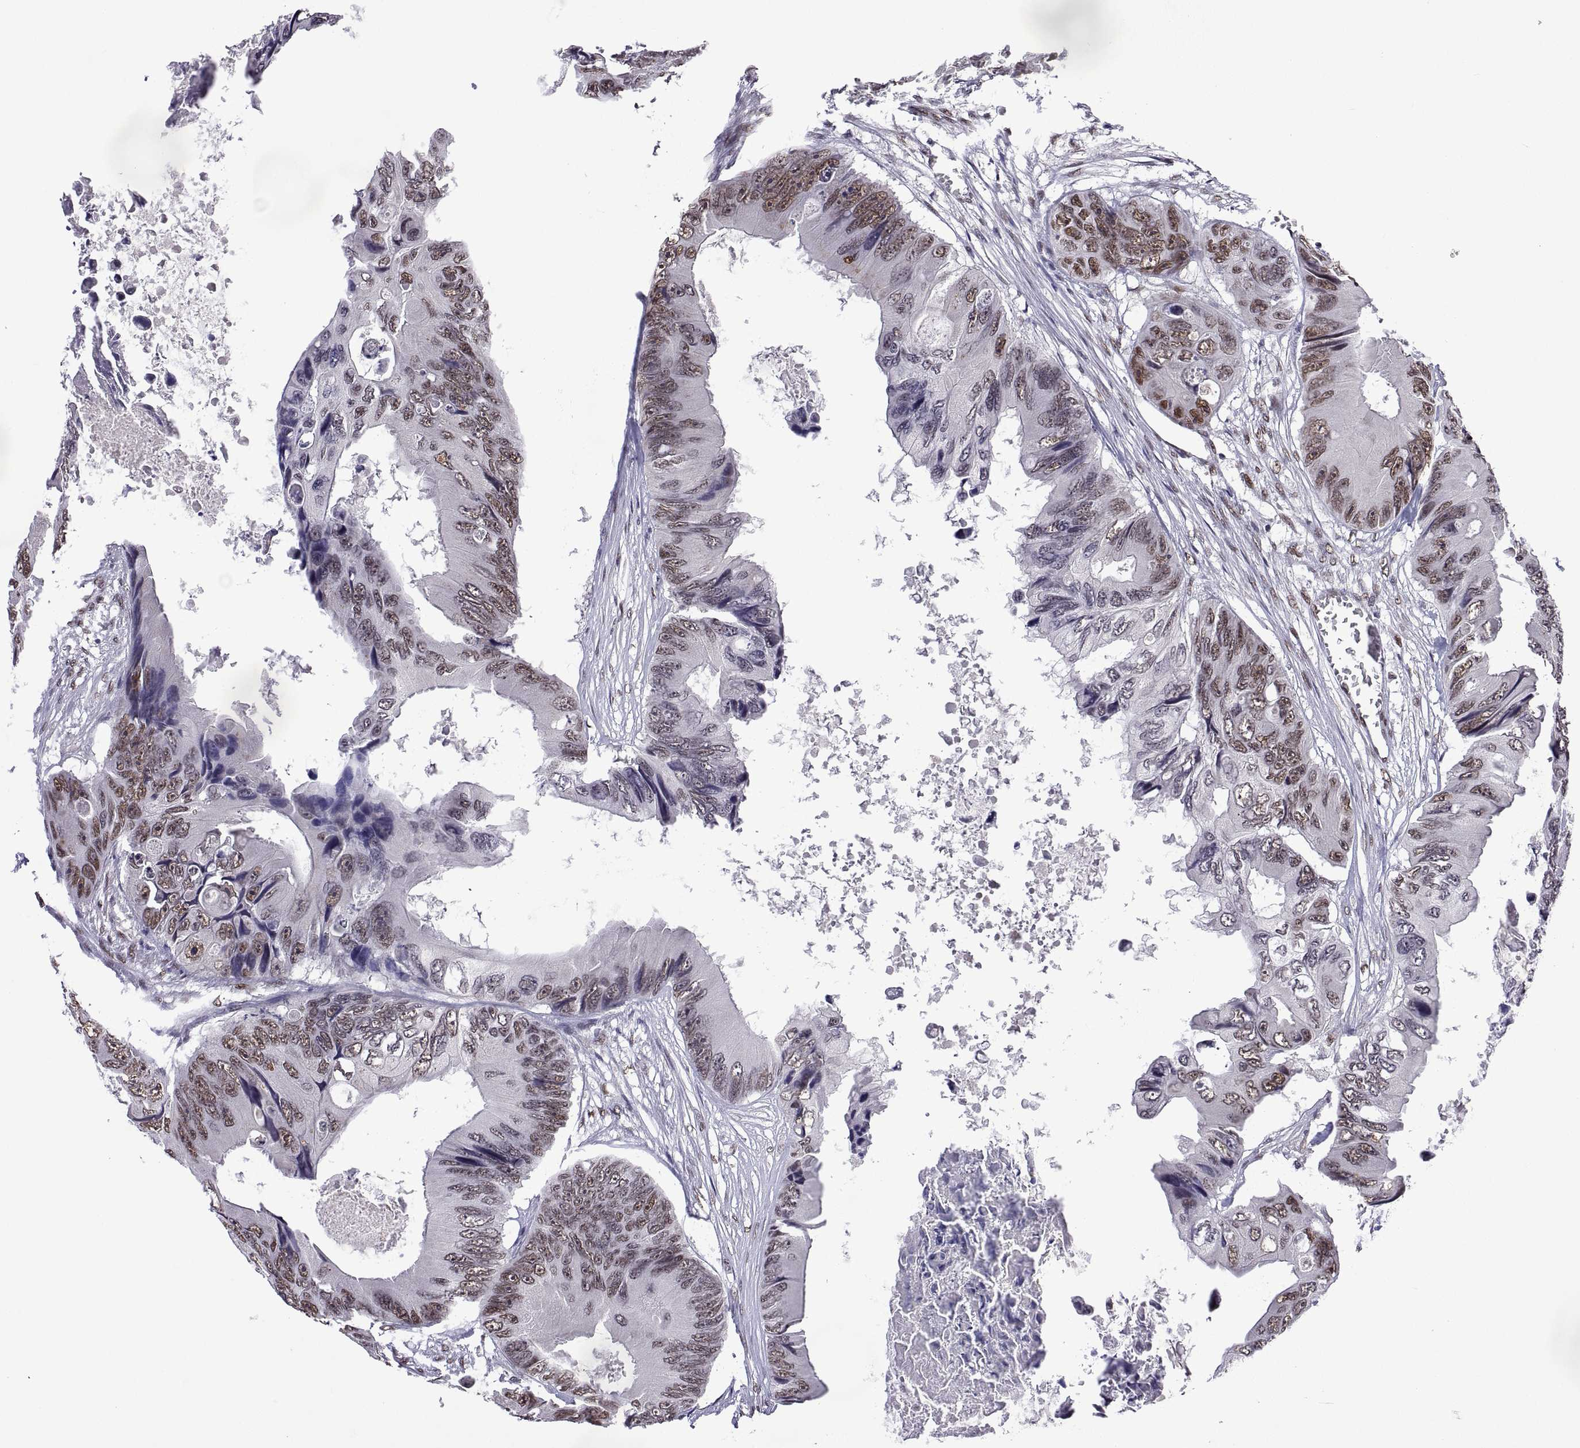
{"staining": {"intensity": "weak", "quantity": "25%-75%", "location": "nuclear"}, "tissue": "colorectal cancer", "cell_type": "Tumor cells", "image_type": "cancer", "snomed": [{"axis": "morphology", "description": "Adenocarcinoma, NOS"}, {"axis": "topography", "description": "Rectum"}], "caption": "Brown immunohistochemical staining in colorectal cancer (adenocarcinoma) reveals weak nuclear expression in about 25%-75% of tumor cells.", "gene": "NR4A1", "patient": {"sex": "male", "age": 63}}